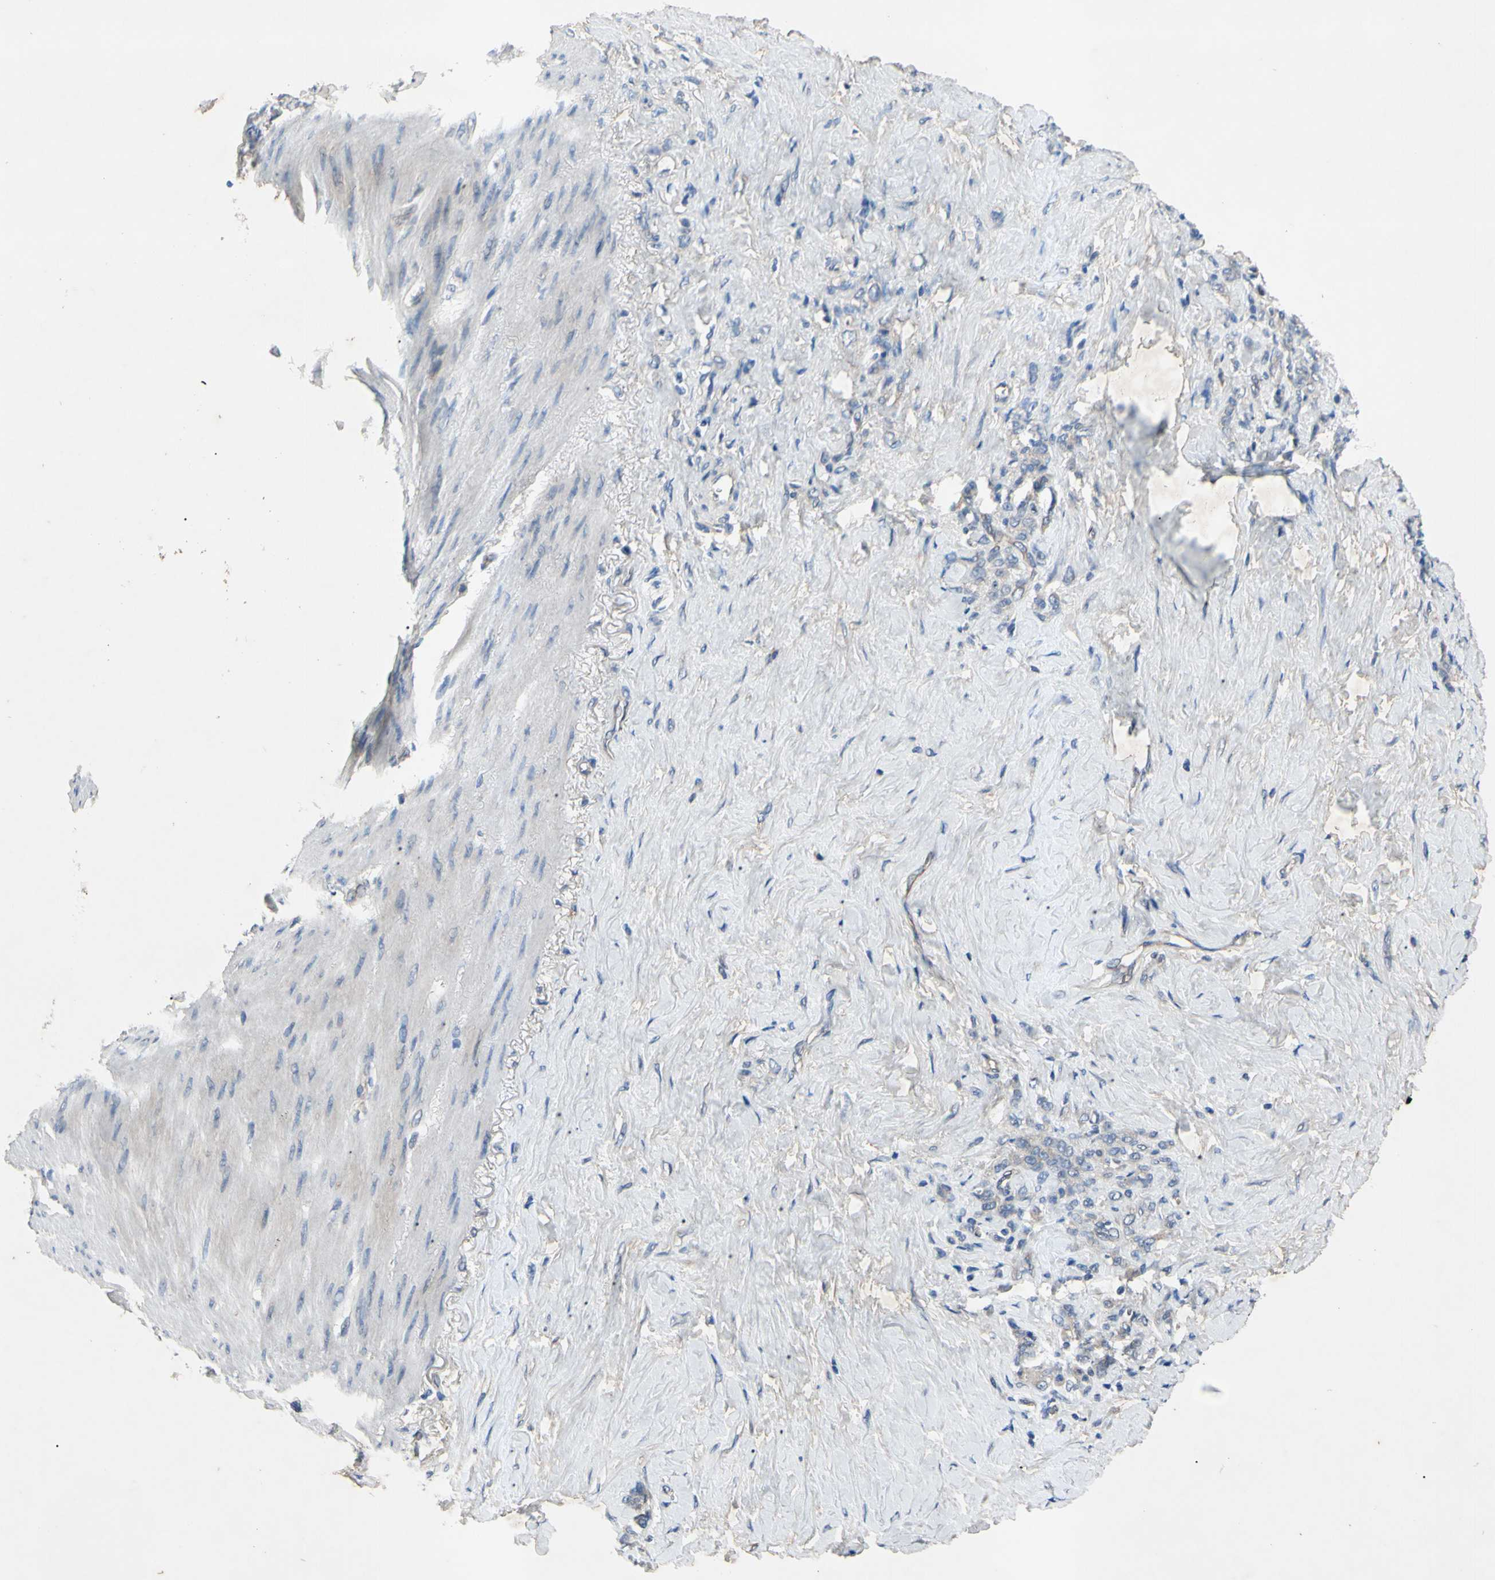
{"staining": {"intensity": "negative", "quantity": "none", "location": "none"}, "tissue": "stomach cancer", "cell_type": "Tumor cells", "image_type": "cancer", "snomed": [{"axis": "morphology", "description": "Adenocarcinoma, NOS"}, {"axis": "topography", "description": "Stomach"}], "caption": "This photomicrograph is of stomach adenocarcinoma stained with IHC to label a protein in brown with the nuclei are counter-stained blue. There is no positivity in tumor cells. Nuclei are stained in blue.", "gene": "HILPDA", "patient": {"sex": "male", "age": 82}}